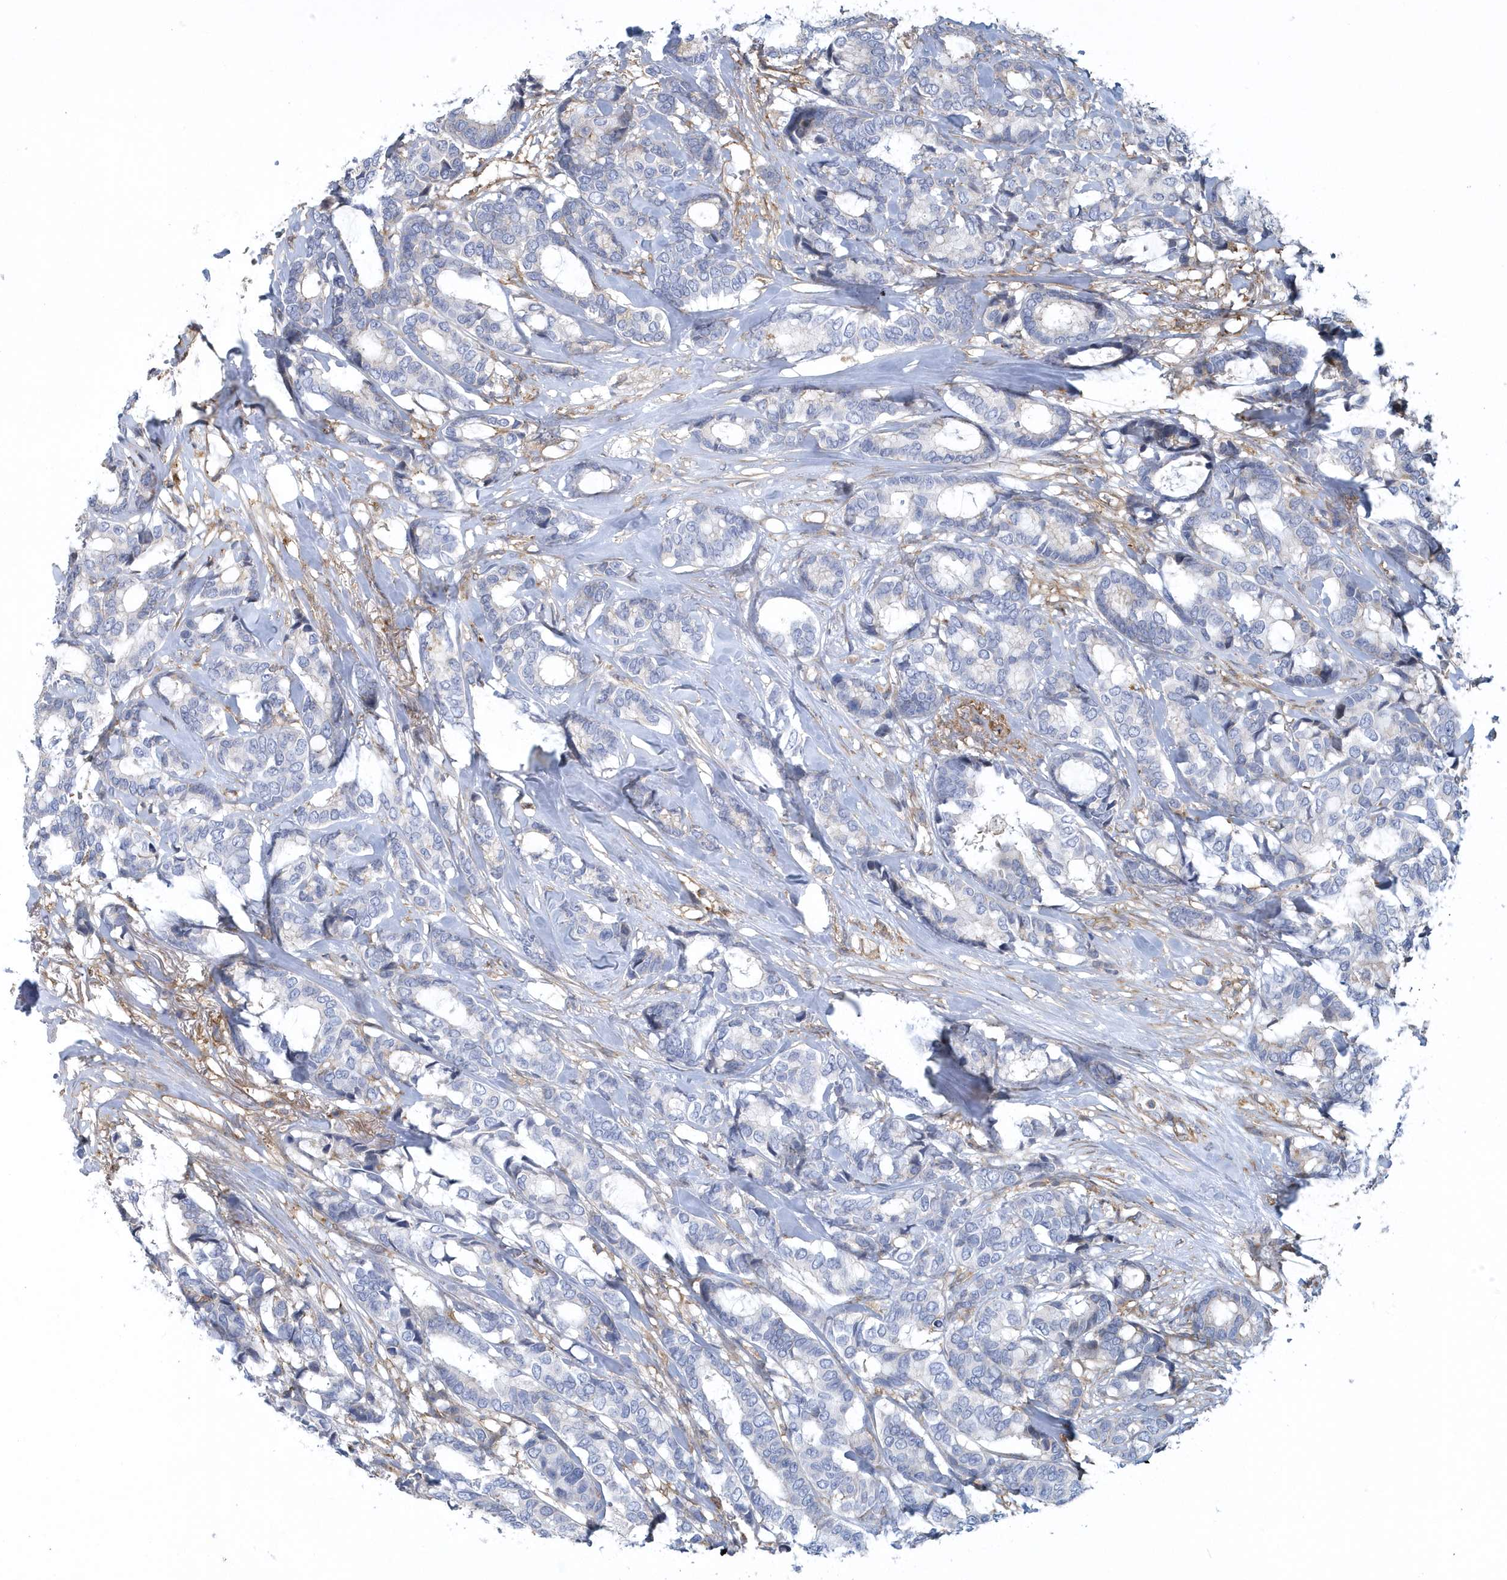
{"staining": {"intensity": "negative", "quantity": "none", "location": "none"}, "tissue": "breast cancer", "cell_type": "Tumor cells", "image_type": "cancer", "snomed": [{"axis": "morphology", "description": "Duct carcinoma"}, {"axis": "topography", "description": "Breast"}], "caption": "Immunohistochemistry image of infiltrating ductal carcinoma (breast) stained for a protein (brown), which displays no staining in tumor cells. (DAB immunohistochemistry (IHC) visualized using brightfield microscopy, high magnification).", "gene": "ARAP2", "patient": {"sex": "female", "age": 87}}